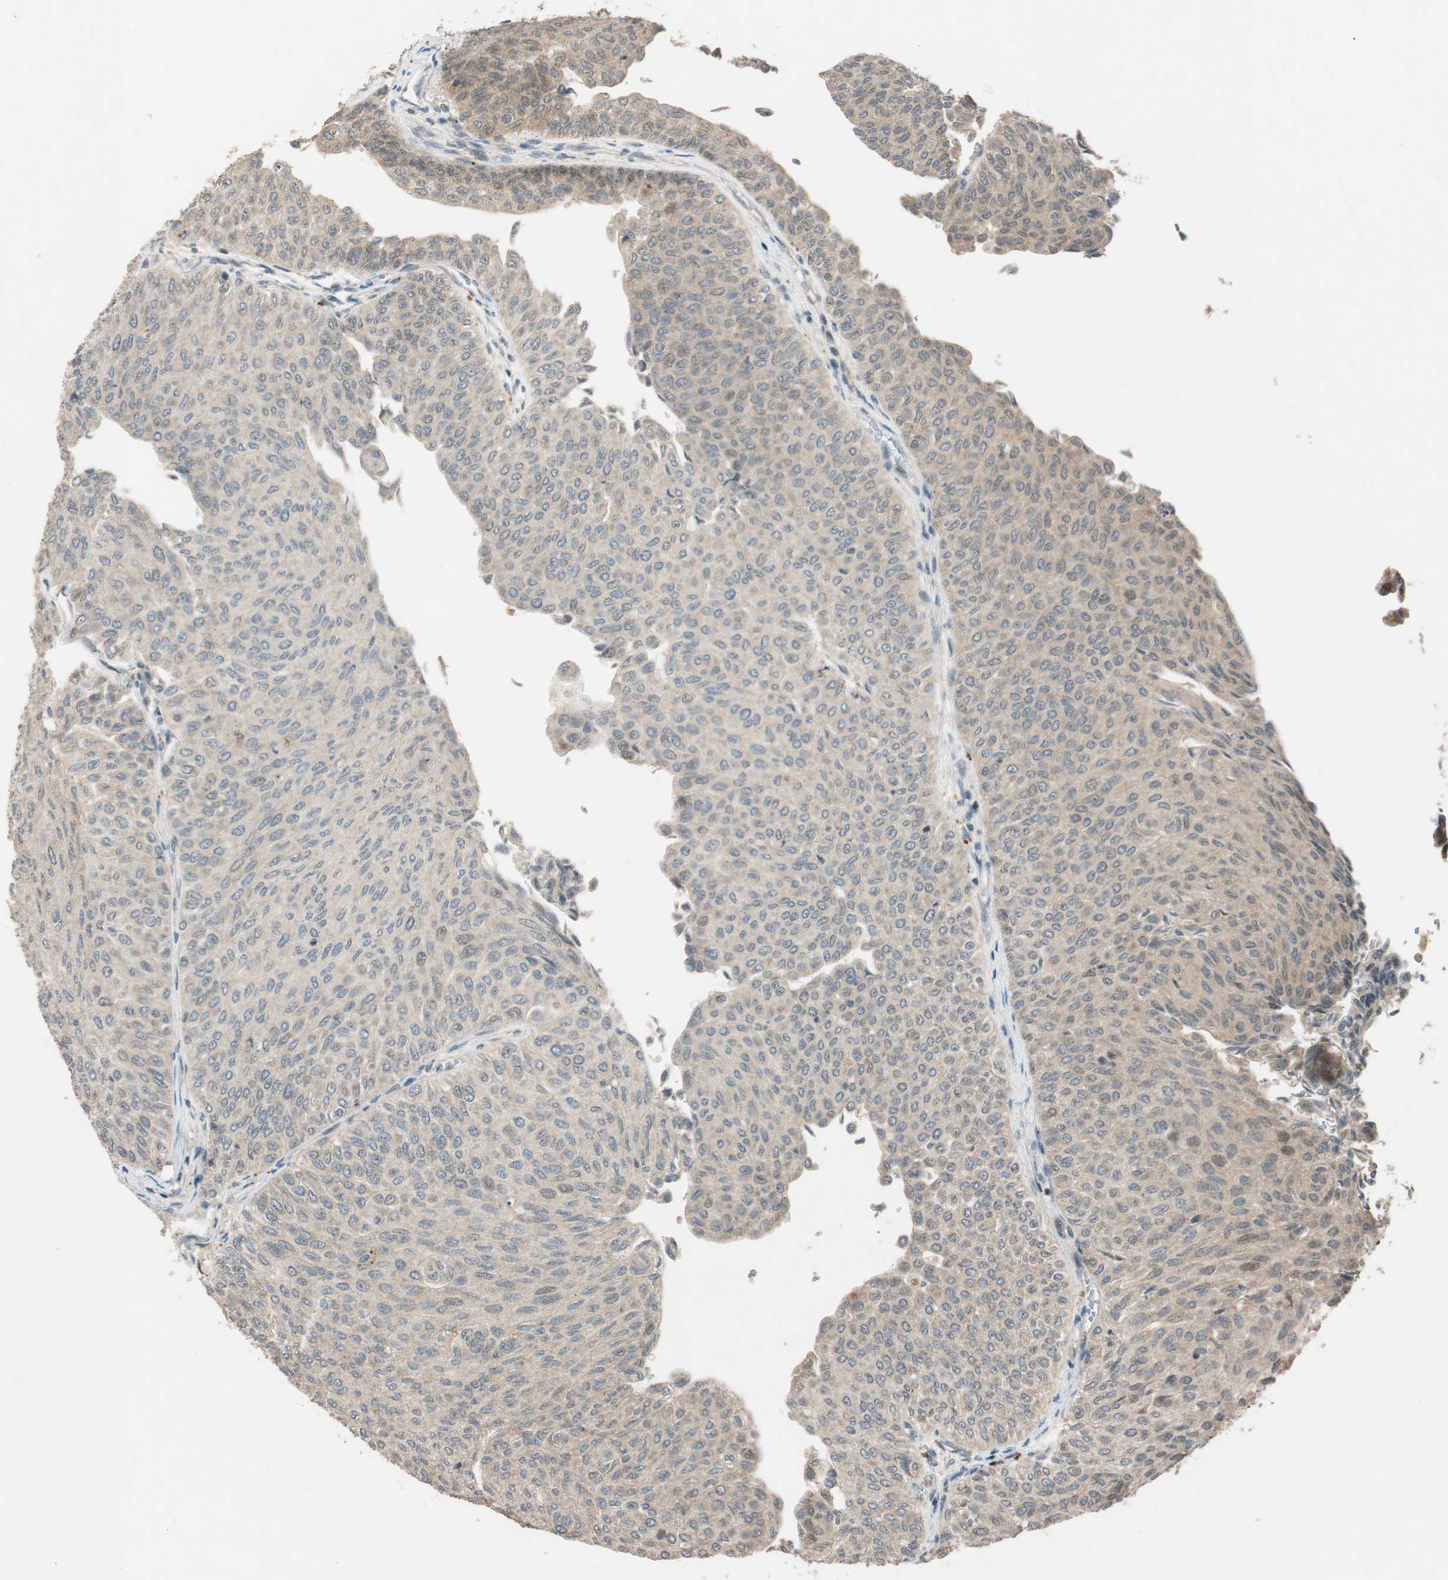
{"staining": {"intensity": "weak", "quantity": ">75%", "location": "cytoplasmic/membranous"}, "tissue": "urothelial cancer", "cell_type": "Tumor cells", "image_type": "cancer", "snomed": [{"axis": "morphology", "description": "Urothelial carcinoma, Low grade"}, {"axis": "topography", "description": "Urinary bladder"}], "caption": "Immunohistochemistry (IHC) image of neoplastic tissue: low-grade urothelial carcinoma stained using IHC displays low levels of weak protein expression localized specifically in the cytoplasmic/membranous of tumor cells, appearing as a cytoplasmic/membranous brown color.", "gene": "GLB1", "patient": {"sex": "male", "age": 78}}